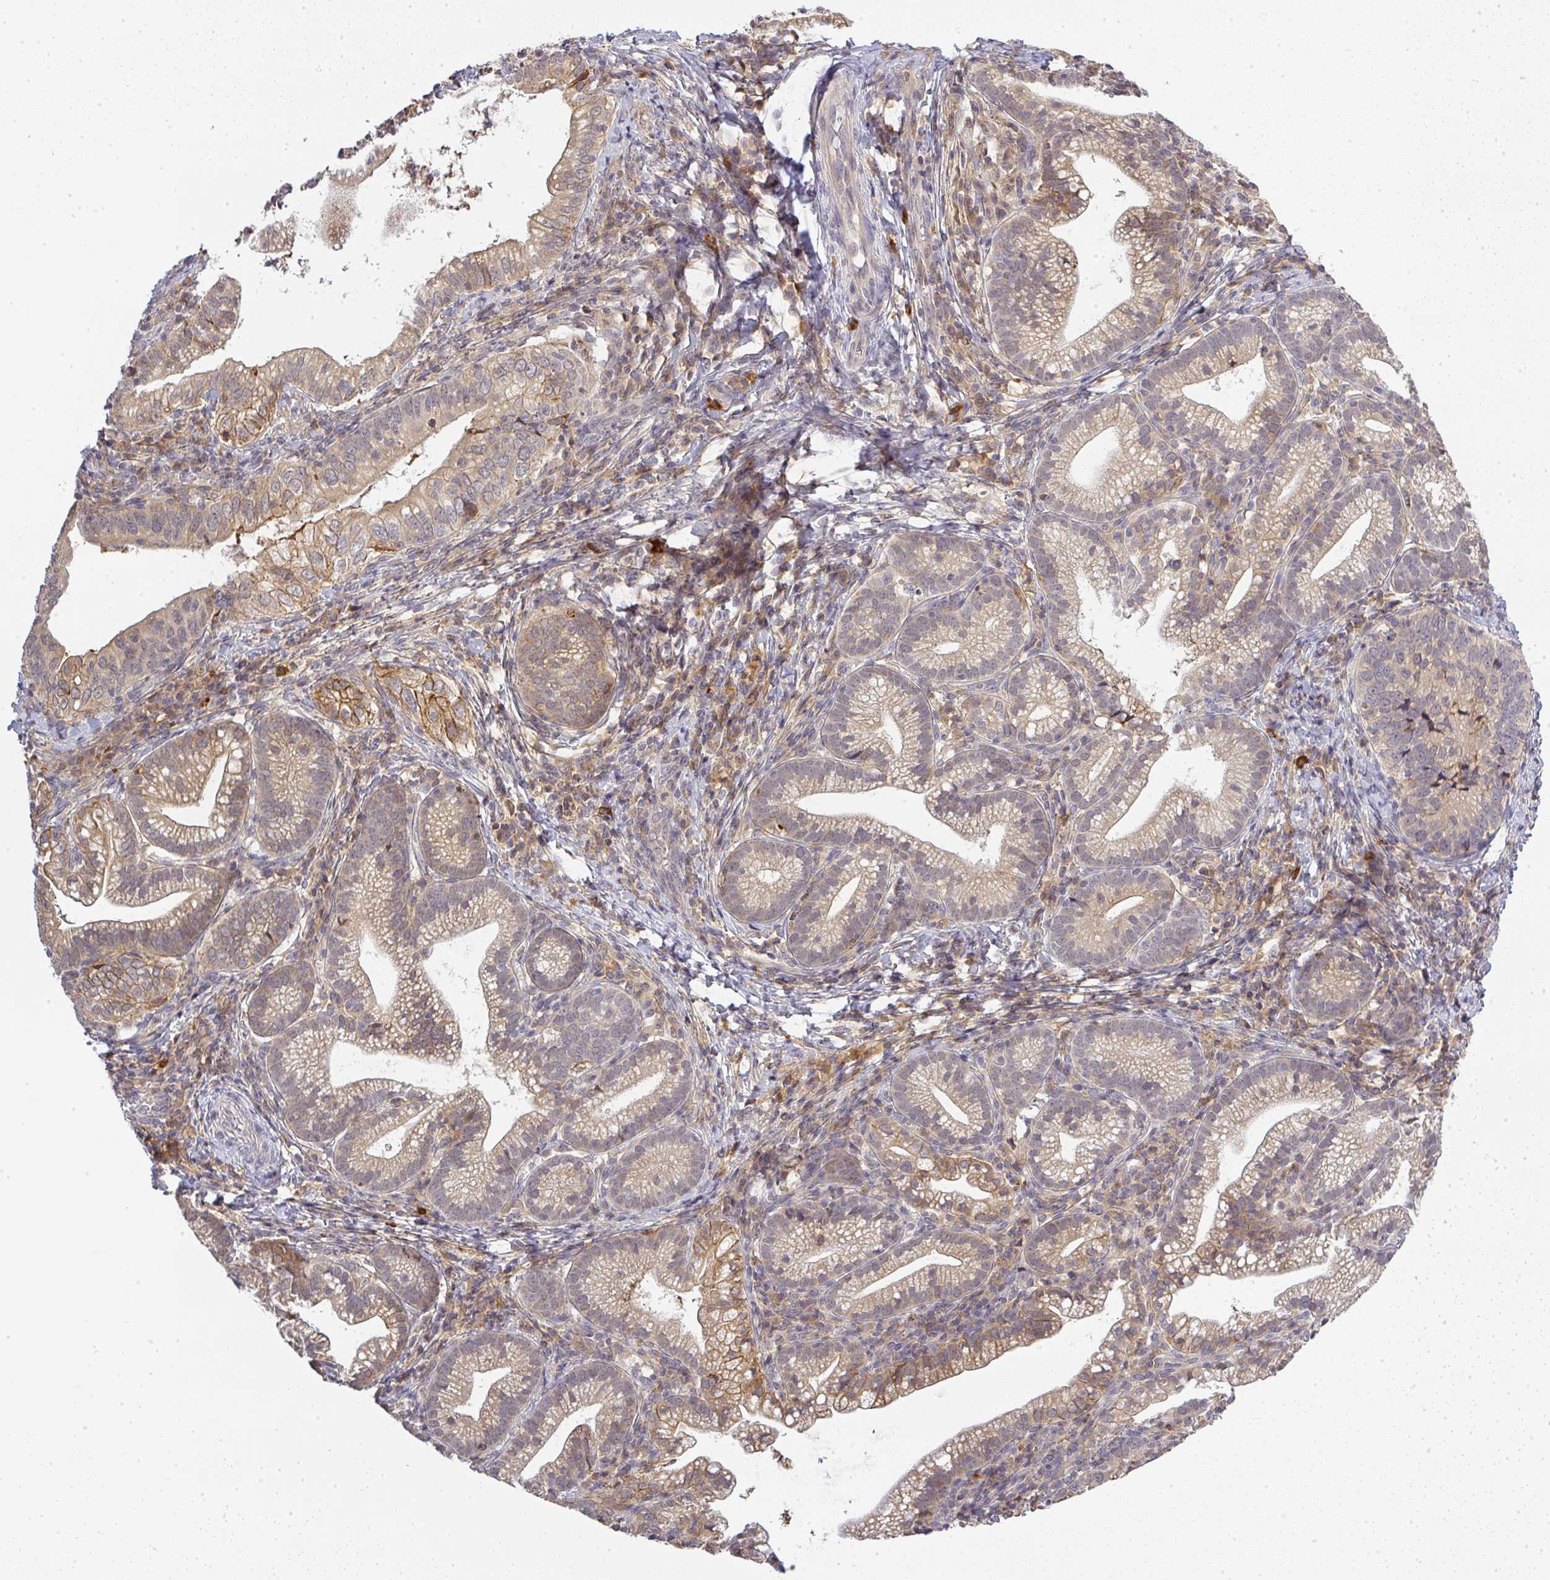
{"staining": {"intensity": "moderate", "quantity": "25%-75%", "location": "cytoplasmic/membranous"}, "tissue": "cervical cancer", "cell_type": "Tumor cells", "image_type": "cancer", "snomed": [{"axis": "morphology", "description": "Normal tissue, NOS"}, {"axis": "morphology", "description": "Adenocarcinoma, NOS"}, {"axis": "topography", "description": "Cervix"}], "caption": "Brown immunohistochemical staining in human cervical cancer (adenocarcinoma) demonstrates moderate cytoplasmic/membranous positivity in approximately 25%-75% of tumor cells.", "gene": "FAM153A", "patient": {"sex": "female", "age": 44}}